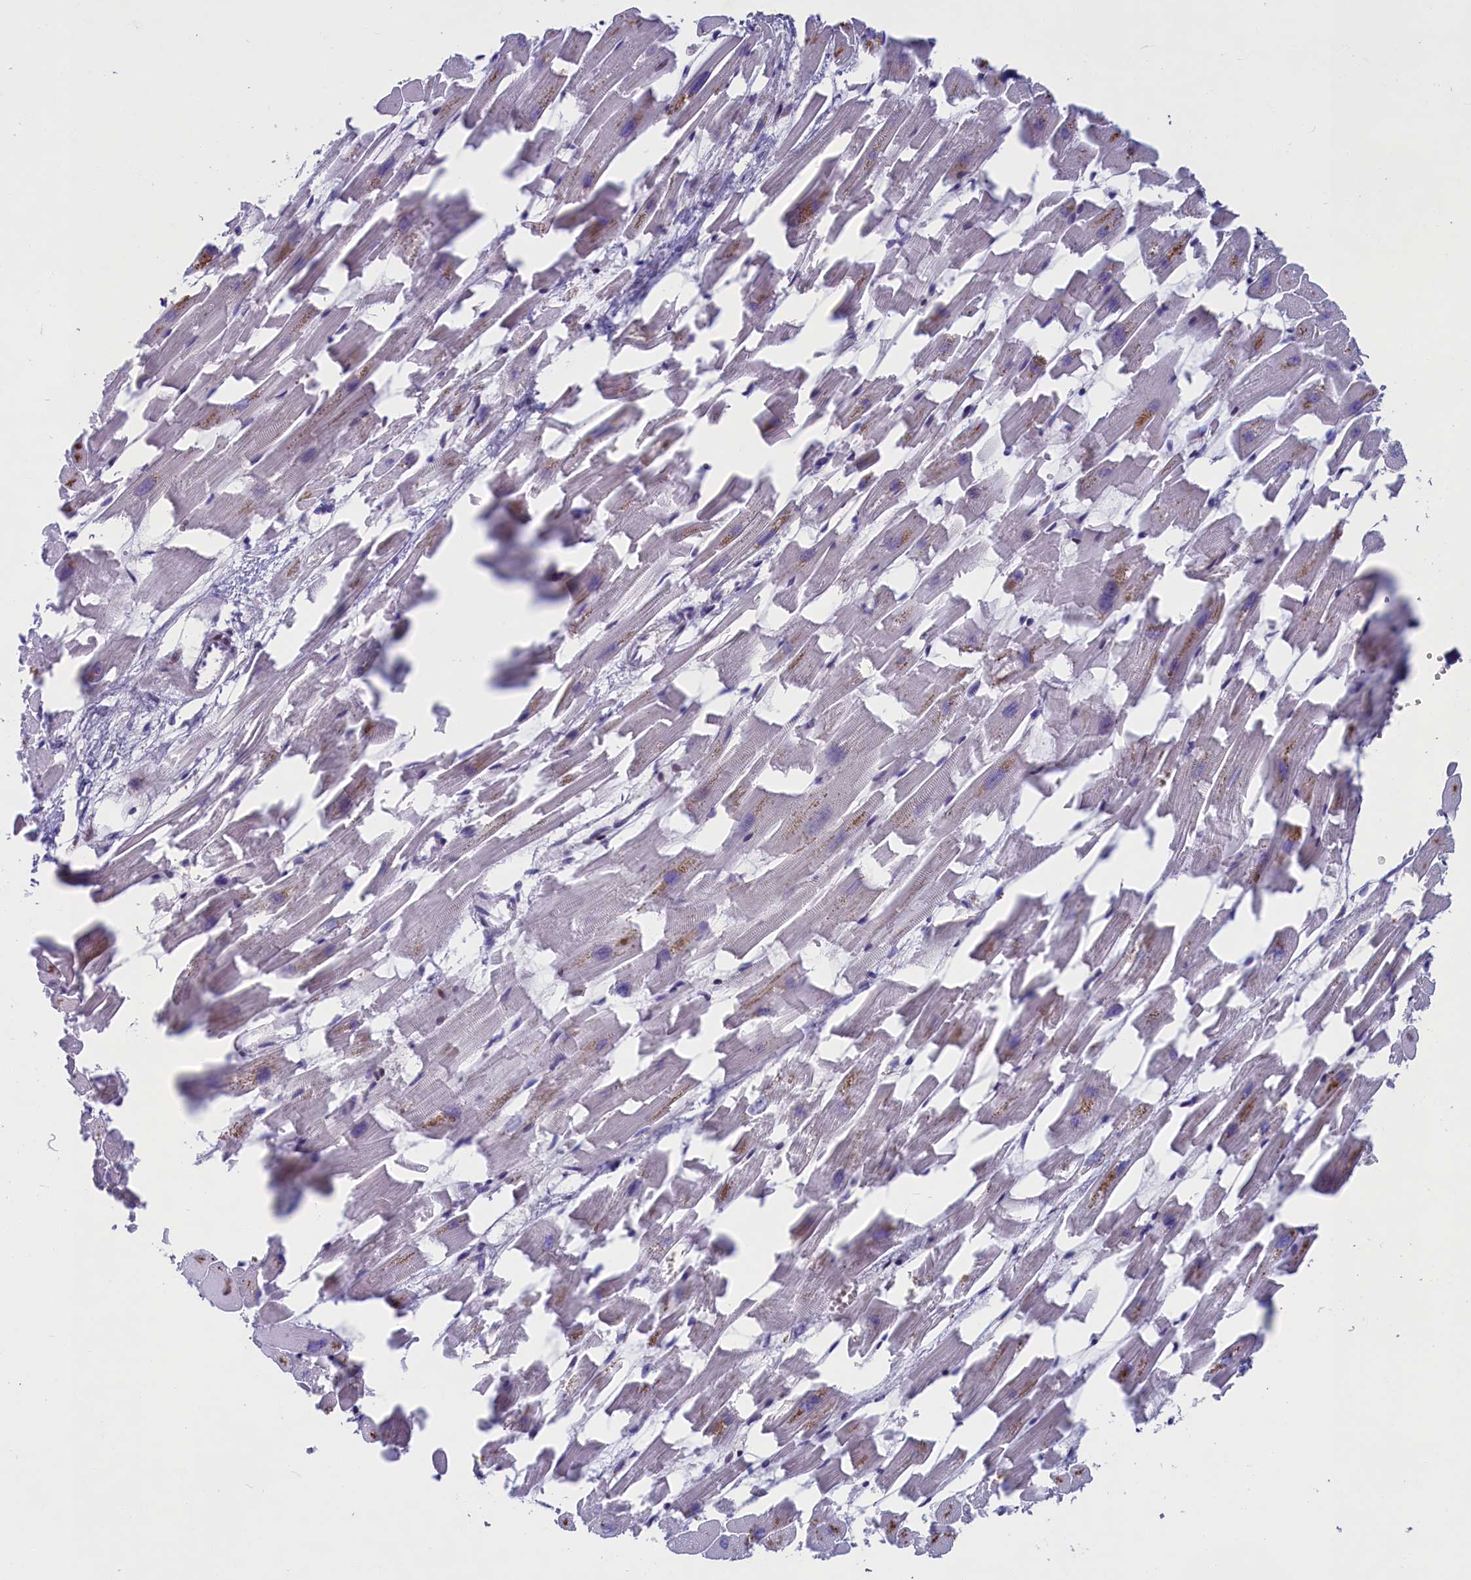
{"staining": {"intensity": "moderate", "quantity": "<25%", "location": "cytoplasmic/membranous"}, "tissue": "heart muscle", "cell_type": "Cardiomyocytes", "image_type": "normal", "snomed": [{"axis": "morphology", "description": "Normal tissue, NOS"}, {"axis": "topography", "description": "Heart"}], "caption": "Protein staining by immunohistochemistry (IHC) shows moderate cytoplasmic/membranous expression in approximately <25% of cardiomyocytes in normal heart muscle. Using DAB (brown) and hematoxylin (blue) stains, captured at high magnification using brightfield microscopy.", "gene": "LIG1", "patient": {"sex": "female", "age": 64}}